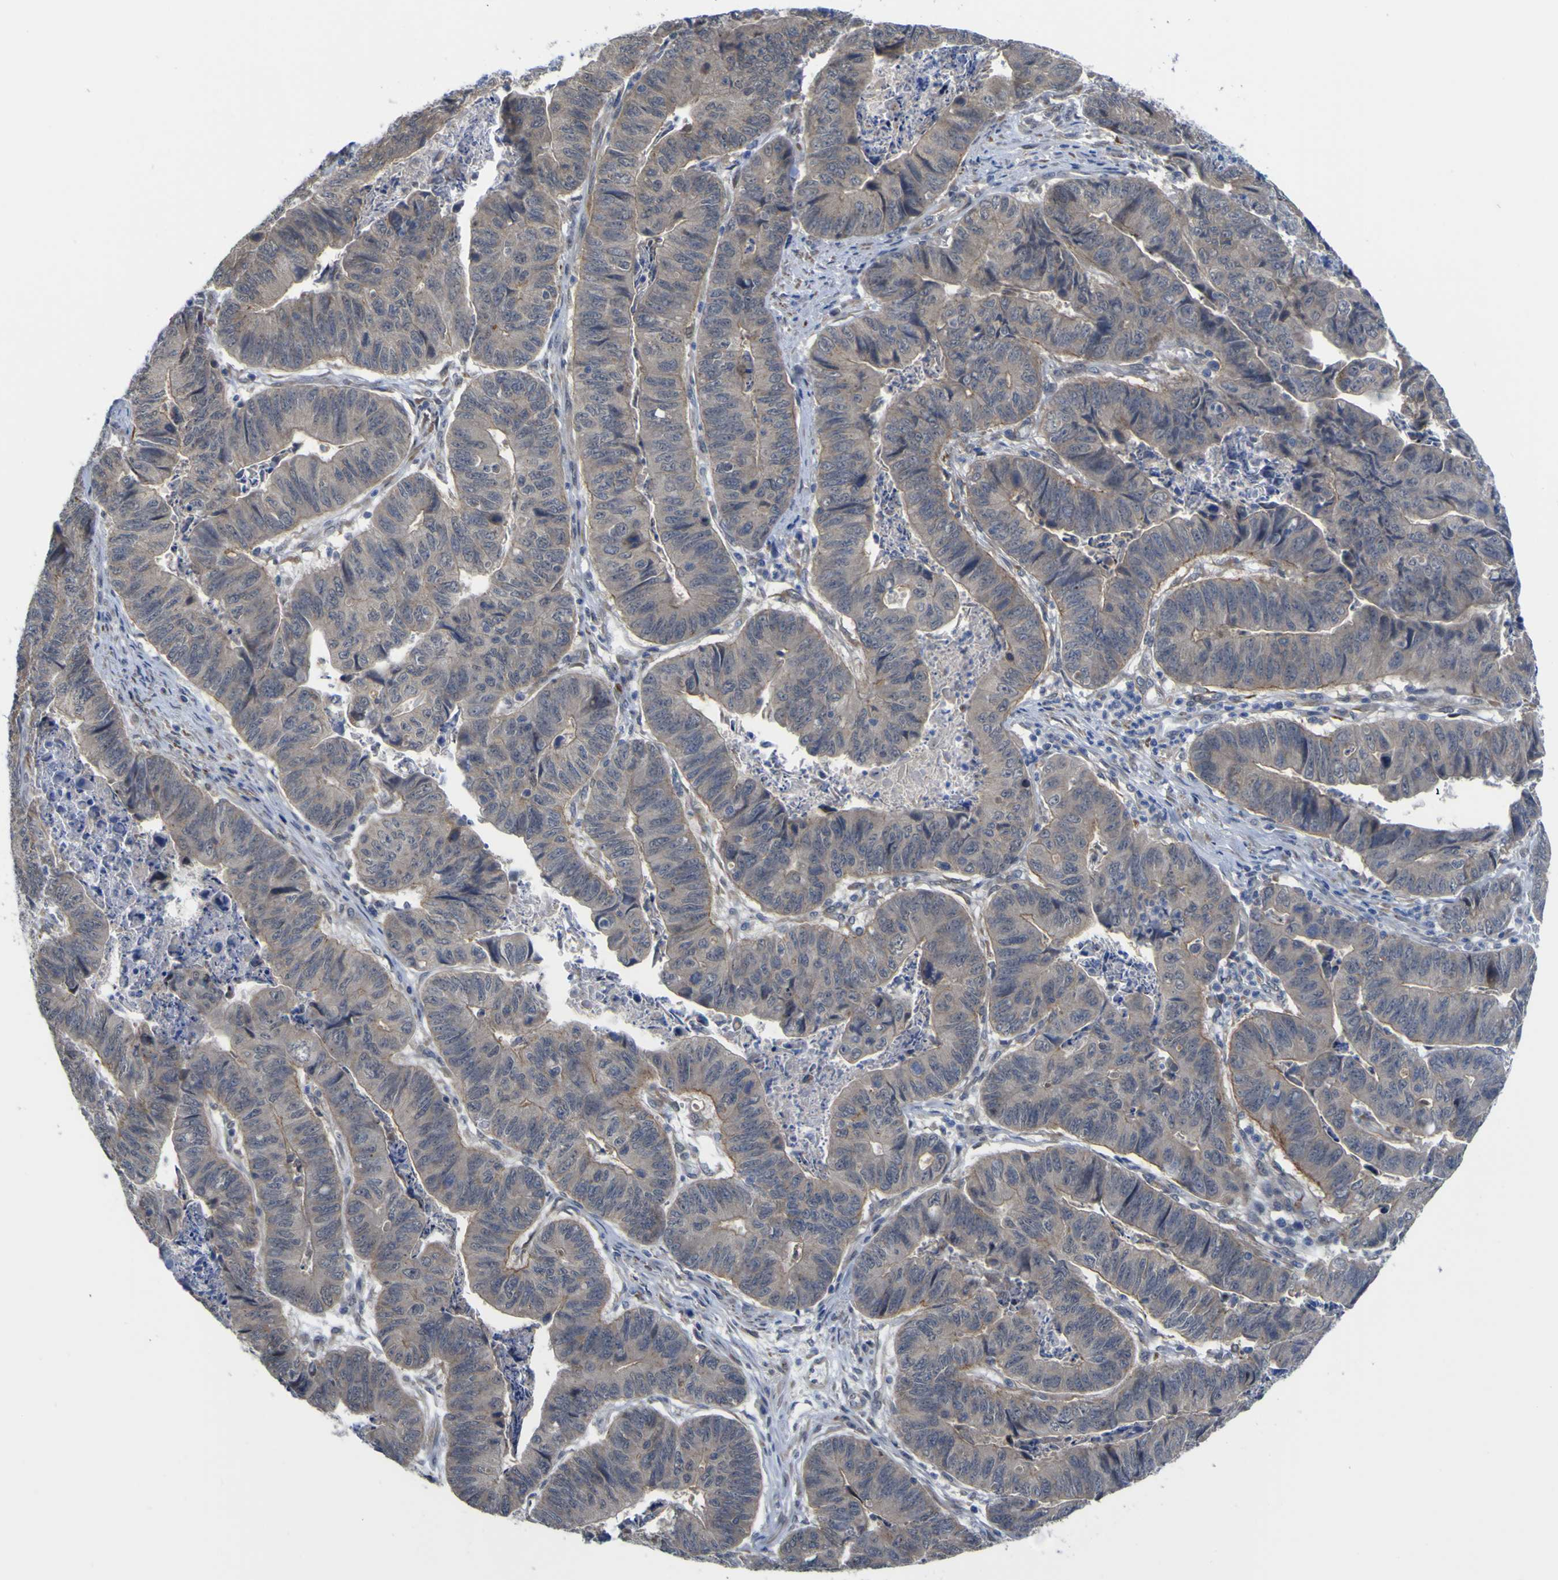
{"staining": {"intensity": "moderate", "quantity": "<25%", "location": "cytoplasmic/membranous"}, "tissue": "stomach cancer", "cell_type": "Tumor cells", "image_type": "cancer", "snomed": [{"axis": "morphology", "description": "Adenocarcinoma, NOS"}, {"axis": "topography", "description": "Stomach, lower"}], "caption": "DAB (3,3'-diaminobenzidine) immunohistochemical staining of stomach cancer reveals moderate cytoplasmic/membranous protein expression in approximately <25% of tumor cells.", "gene": "TNFRSF11A", "patient": {"sex": "male", "age": 77}}